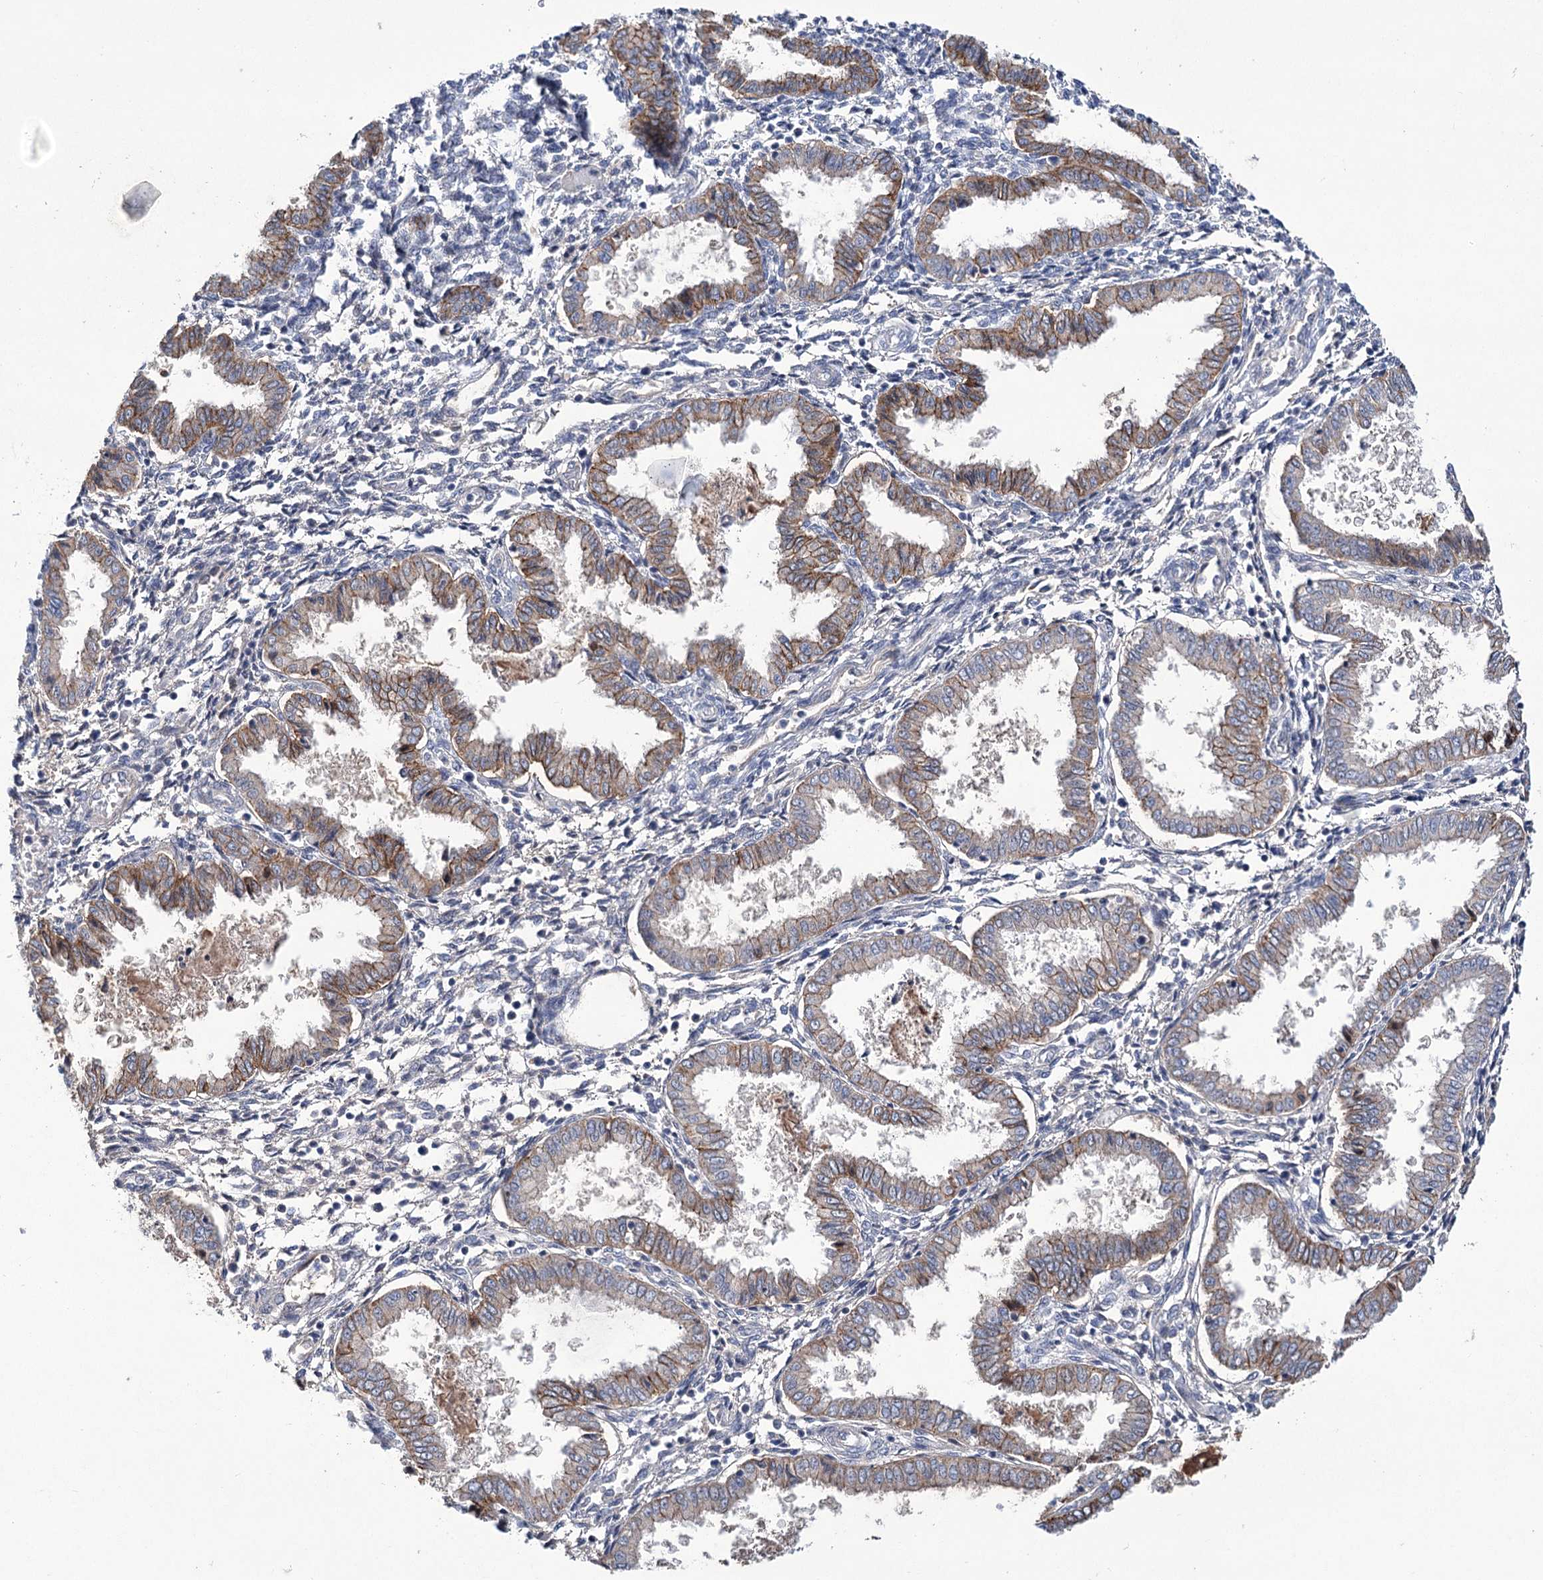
{"staining": {"intensity": "negative", "quantity": "none", "location": "none"}, "tissue": "endometrium", "cell_type": "Cells in endometrial stroma", "image_type": "normal", "snomed": [{"axis": "morphology", "description": "Normal tissue, NOS"}, {"axis": "topography", "description": "Endometrium"}], "caption": "Immunohistochemistry histopathology image of benign endometrium: human endometrium stained with DAB displays no significant protein expression in cells in endometrial stroma.", "gene": "CEP164", "patient": {"sex": "female", "age": 33}}